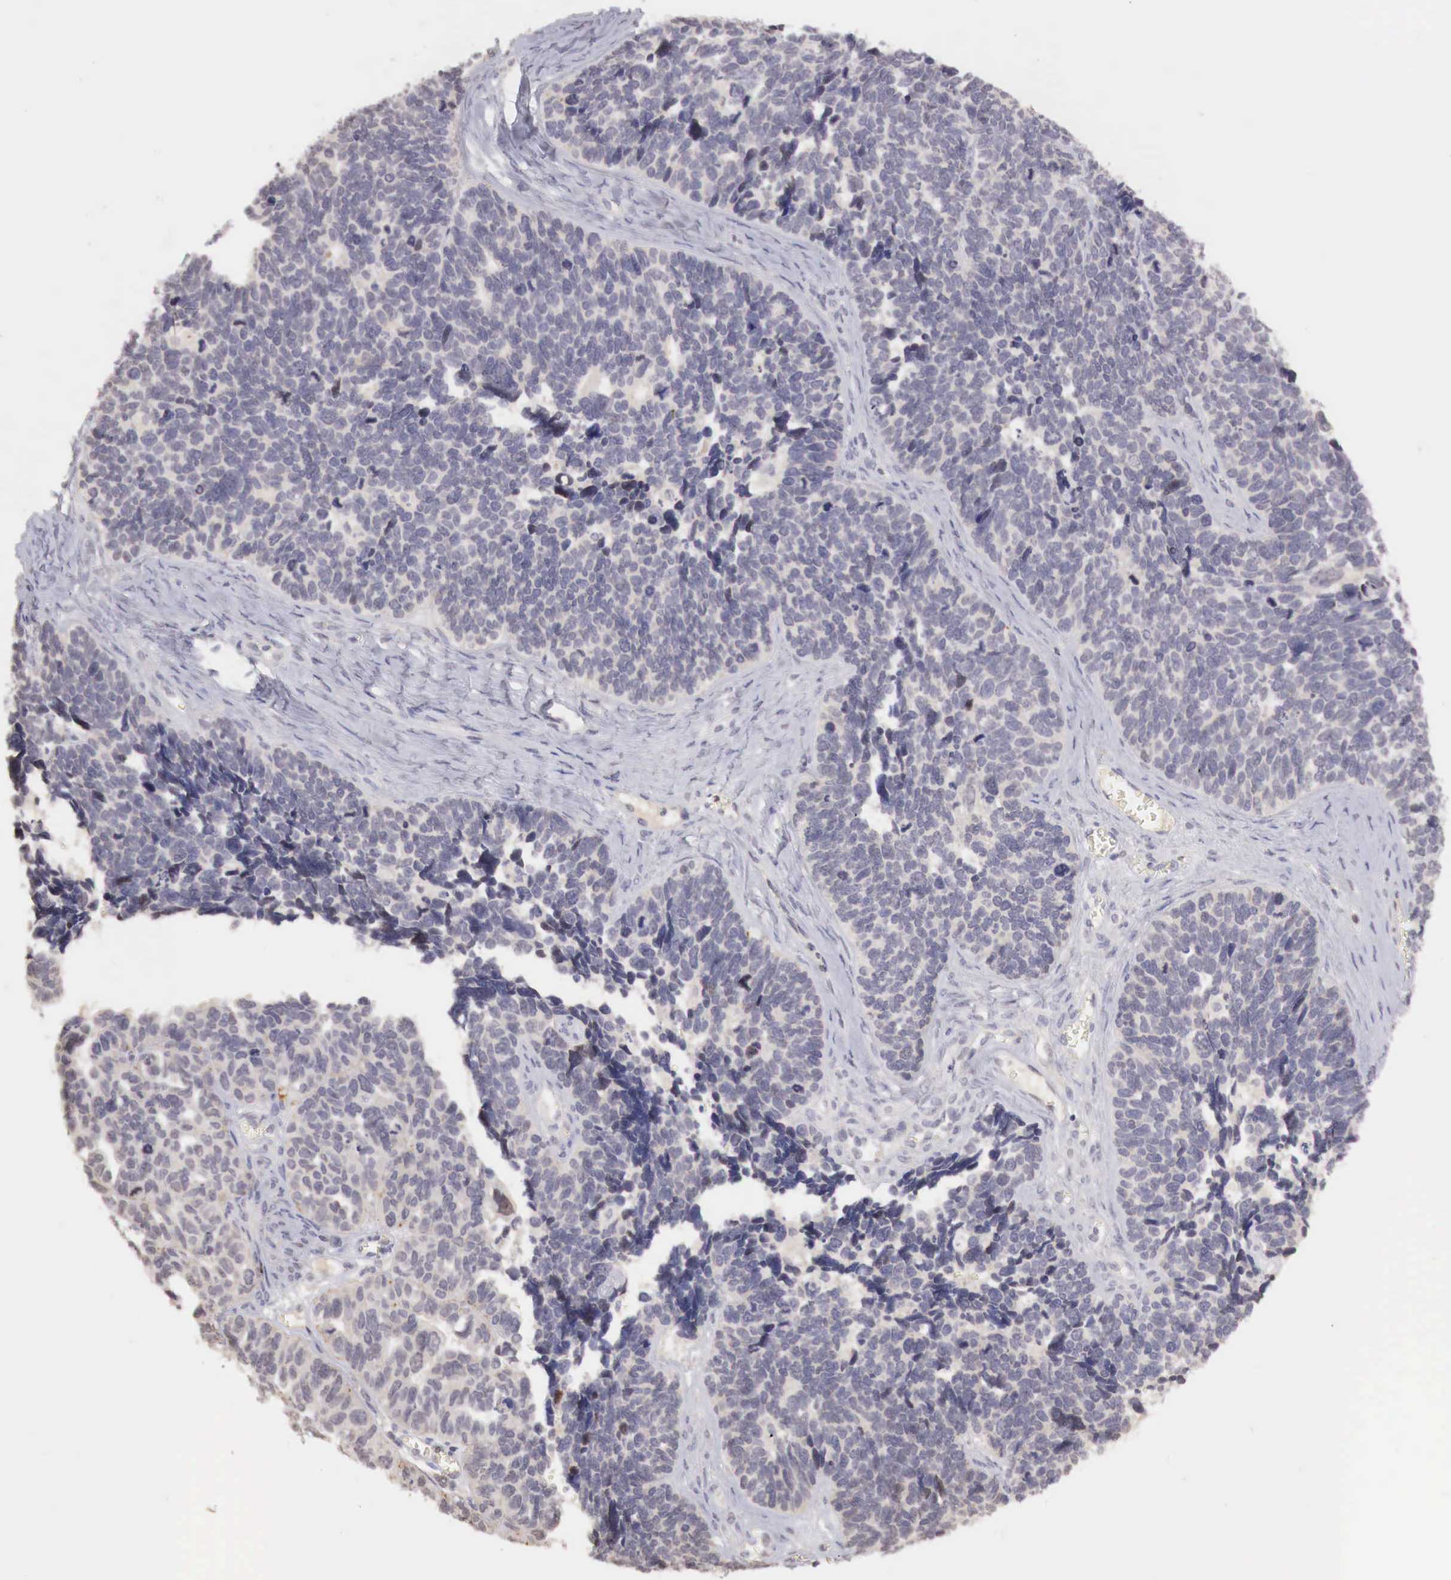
{"staining": {"intensity": "weak", "quantity": "25%-75%", "location": "cytoplasmic/membranous"}, "tissue": "ovarian cancer", "cell_type": "Tumor cells", "image_type": "cancer", "snomed": [{"axis": "morphology", "description": "Cystadenocarcinoma, serous, NOS"}, {"axis": "topography", "description": "Ovary"}], "caption": "A micrograph showing weak cytoplasmic/membranous staining in approximately 25%-75% of tumor cells in ovarian cancer, as visualized by brown immunohistochemical staining.", "gene": "TBC1D9", "patient": {"sex": "female", "age": 77}}